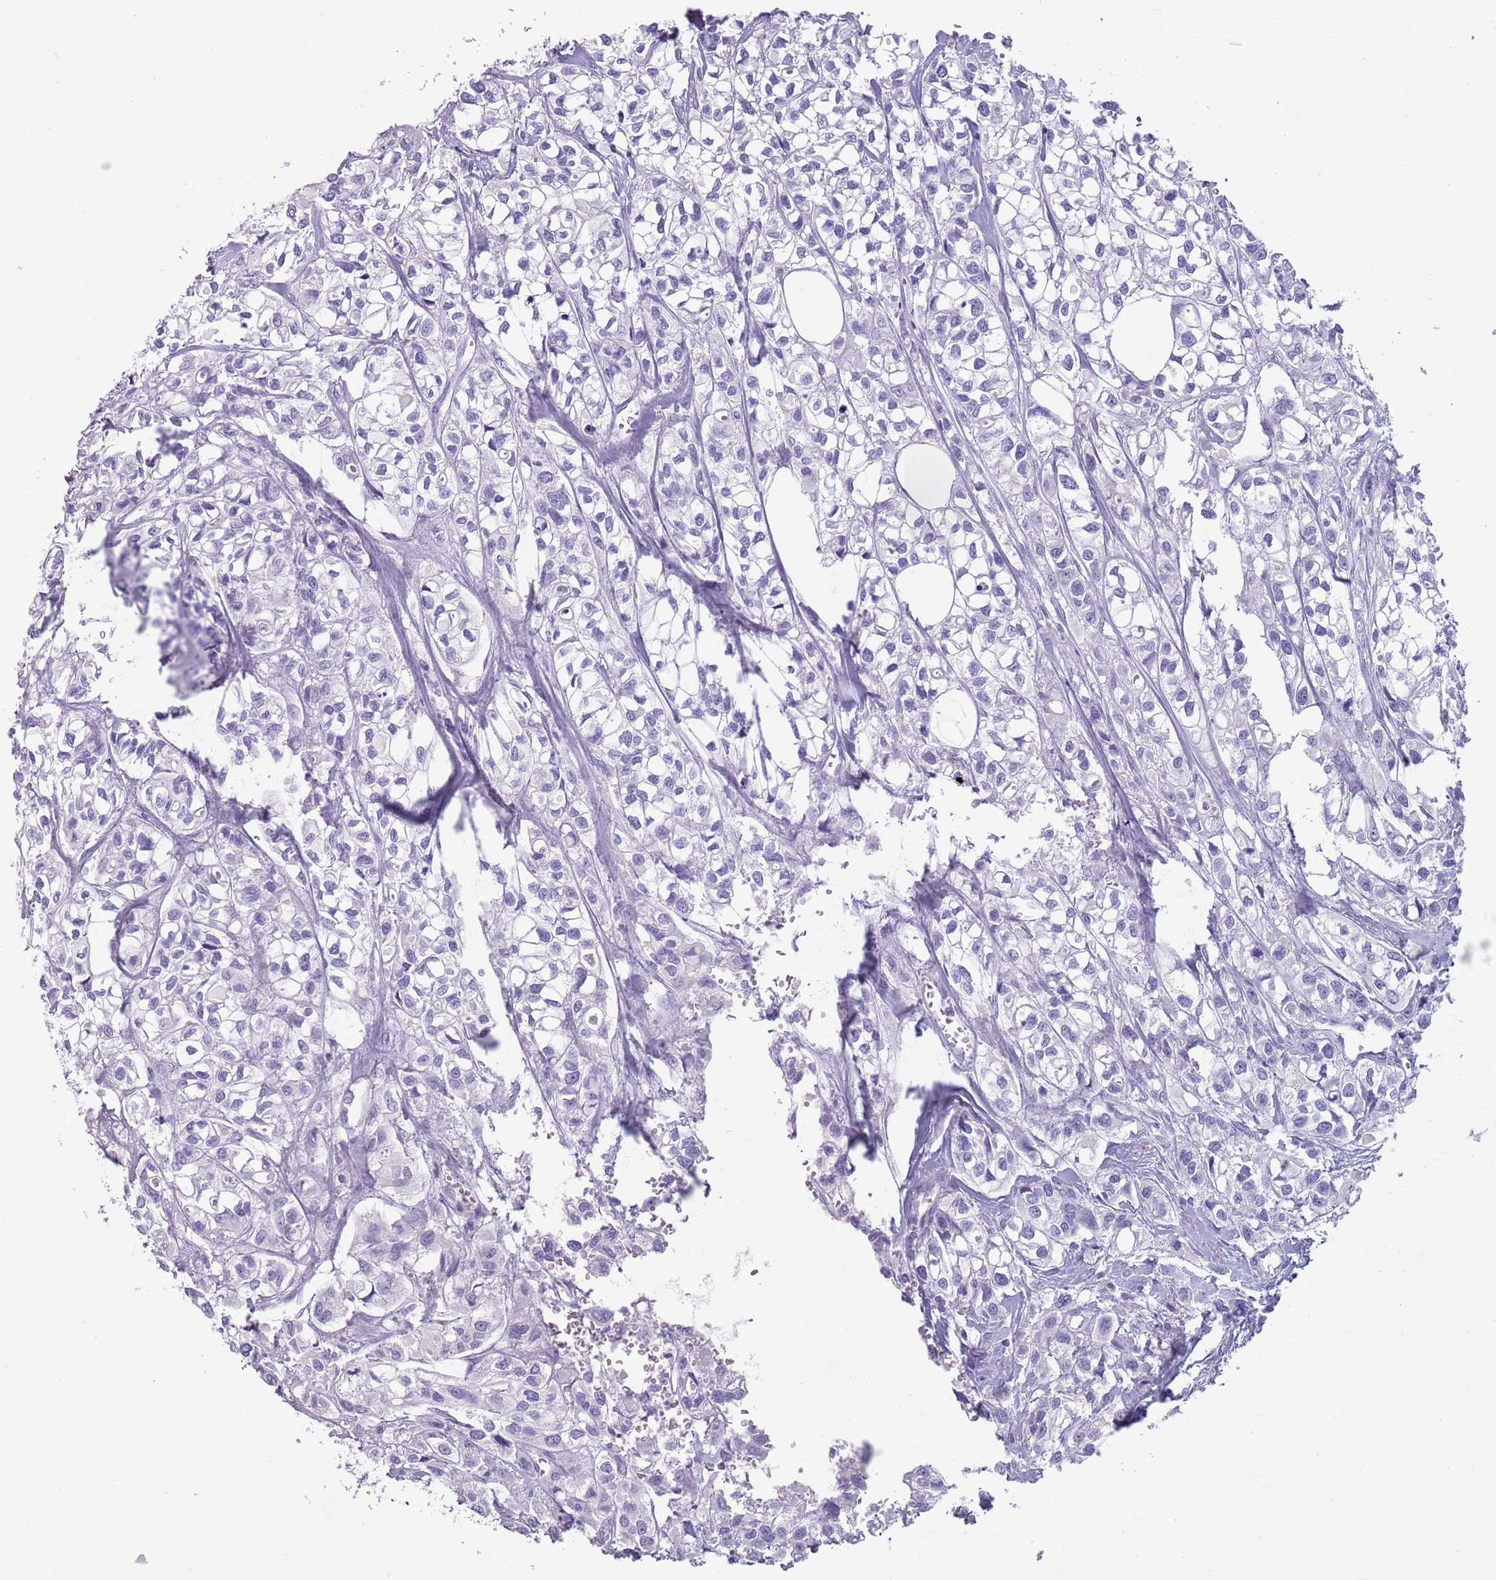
{"staining": {"intensity": "negative", "quantity": "none", "location": "none"}, "tissue": "urothelial cancer", "cell_type": "Tumor cells", "image_type": "cancer", "snomed": [{"axis": "morphology", "description": "Urothelial carcinoma, High grade"}, {"axis": "topography", "description": "Urinary bladder"}], "caption": "IHC micrograph of urothelial cancer stained for a protein (brown), which exhibits no staining in tumor cells.", "gene": "NBPF20", "patient": {"sex": "male", "age": 67}}